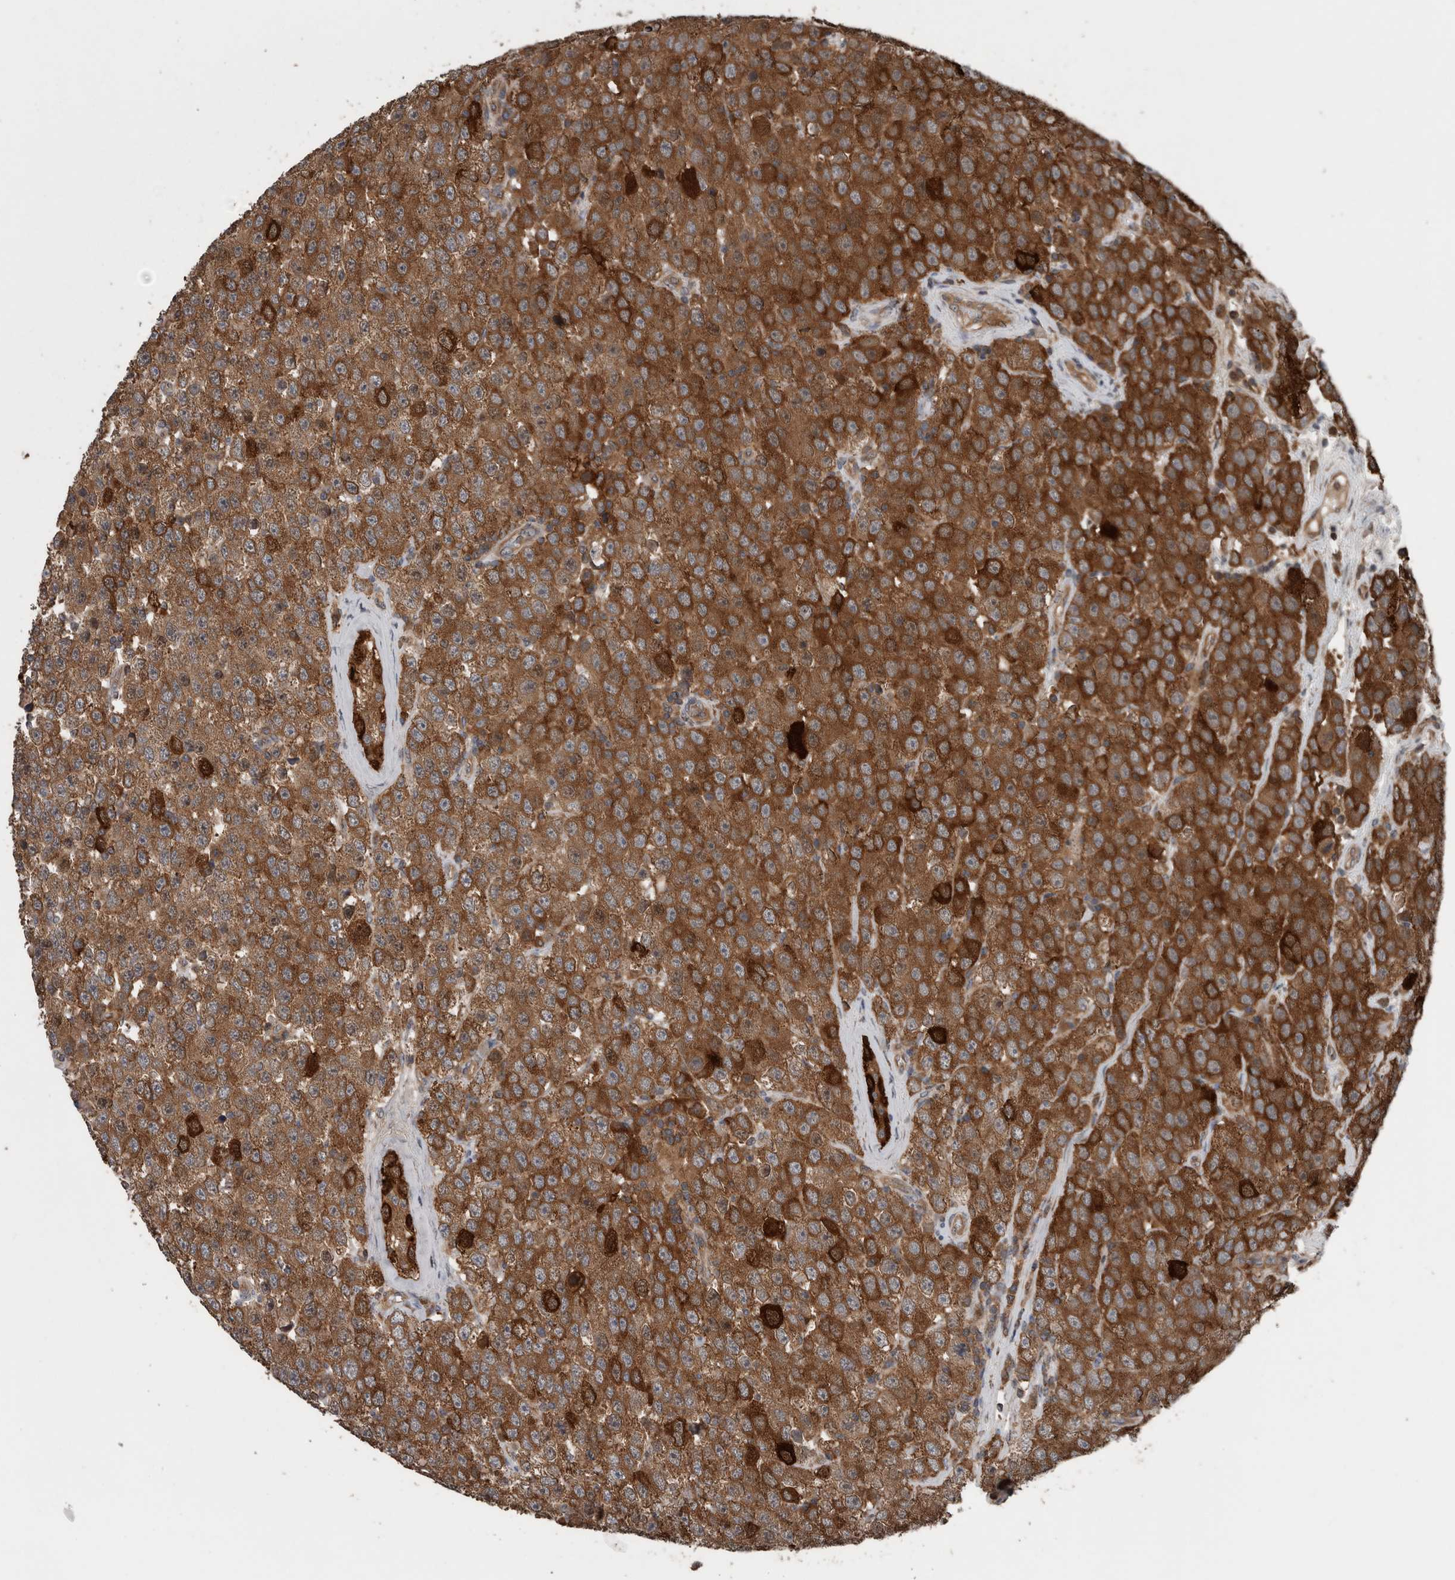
{"staining": {"intensity": "strong", "quantity": ">75%", "location": "cytoplasmic/membranous"}, "tissue": "testis cancer", "cell_type": "Tumor cells", "image_type": "cancer", "snomed": [{"axis": "morphology", "description": "Seminoma, NOS"}, {"axis": "morphology", "description": "Carcinoma, Embryonal, NOS"}, {"axis": "topography", "description": "Testis"}], "caption": "Testis cancer was stained to show a protein in brown. There is high levels of strong cytoplasmic/membranous positivity in about >75% of tumor cells.", "gene": "RIOK3", "patient": {"sex": "male", "age": 28}}